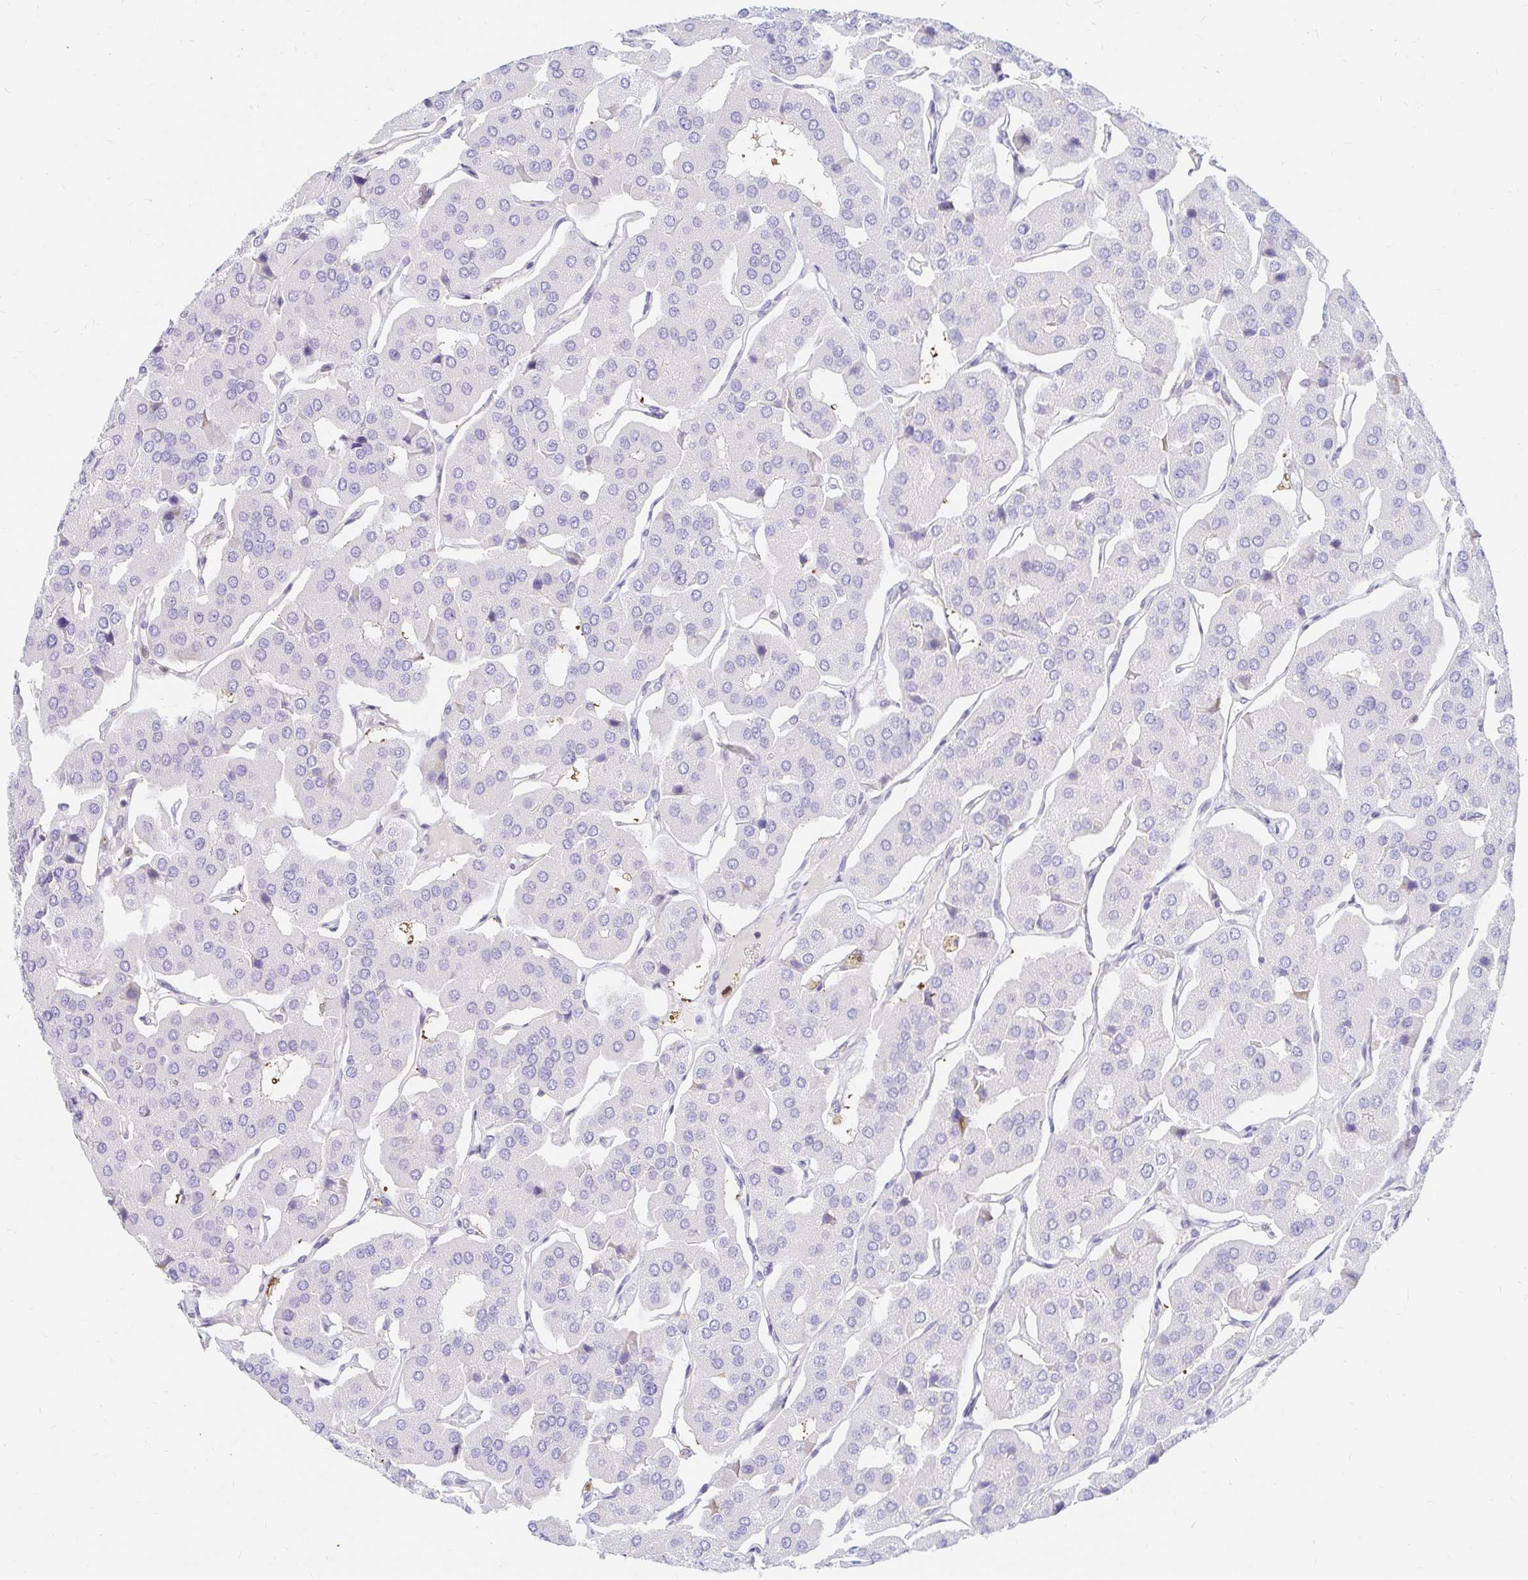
{"staining": {"intensity": "negative", "quantity": "none", "location": "none"}, "tissue": "parathyroid gland", "cell_type": "Glandular cells", "image_type": "normal", "snomed": [{"axis": "morphology", "description": "Normal tissue, NOS"}, {"axis": "morphology", "description": "Adenoma, NOS"}, {"axis": "topography", "description": "Parathyroid gland"}], "caption": "Glandular cells show no significant positivity in normal parathyroid gland. (DAB (3,3'-diaminobenzidine) immunohistochemistry (IHC) with hematoxylin counter stain).", "gene": "HINFP", "patient": {"sex": "female", "age": 86}}